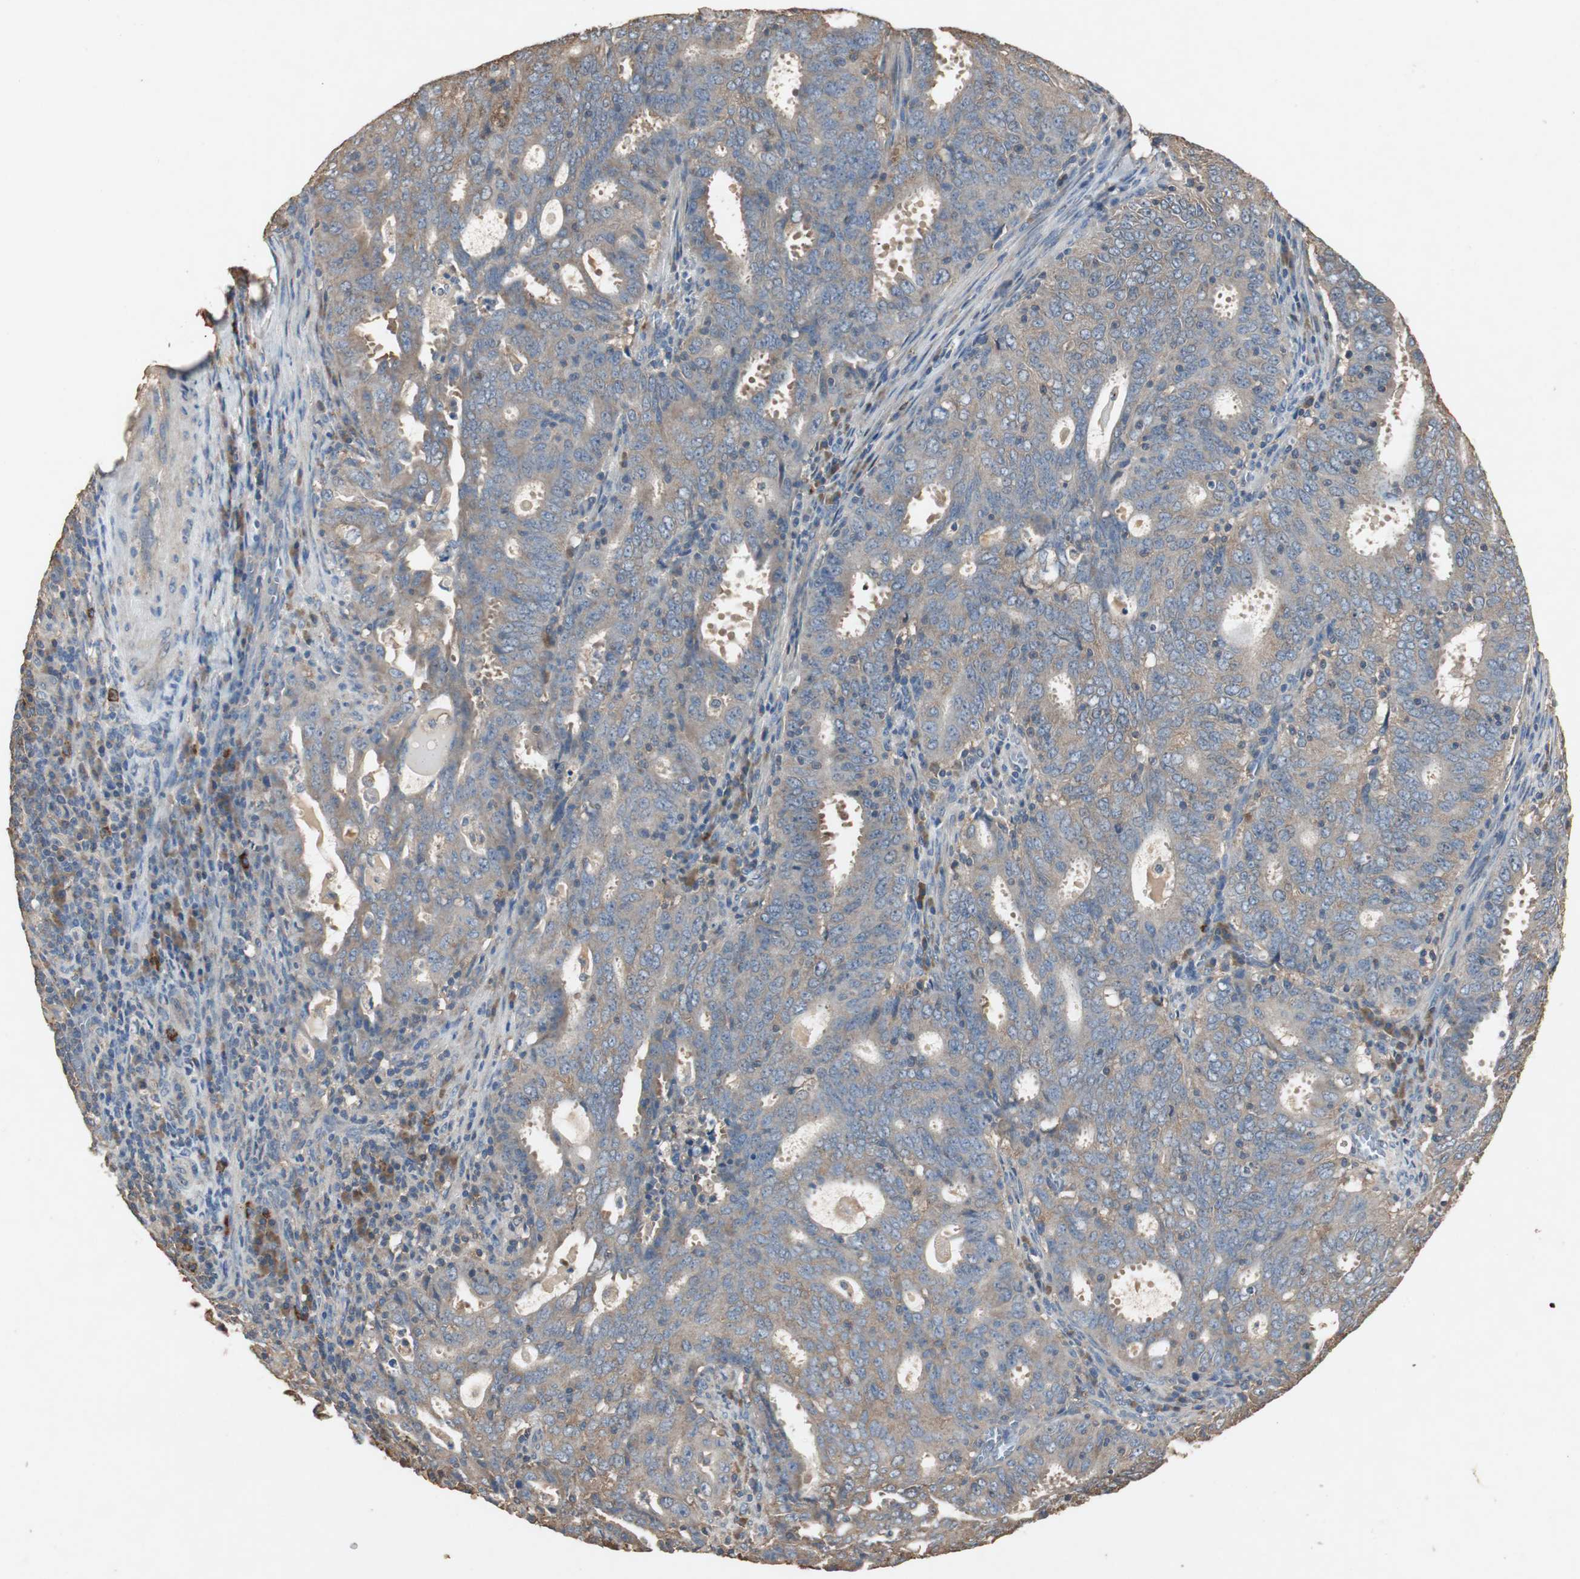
{"staining": {"intensity": "weak", "quantity": "25%-75%", "location": "cytoplasmic/membranous"}, "tissue": "cervical cancer", "cell_type": "Tumor cells", "image_type": "cancer", "snomed": [{"axis": "morphology", "description": "Adenocarcinoma, NOS"}, {"axis": "topography", "description": "Cervix"}], "caption": "Human cervical cancer (adenocarcinoma) stained with a brown dye displays weak cytoplasmic/membranous positive positivity in about 25%-75% of tumor cells.", "gene": "TNFRSF14", "patient": {"sex": "female", "age": 44}}